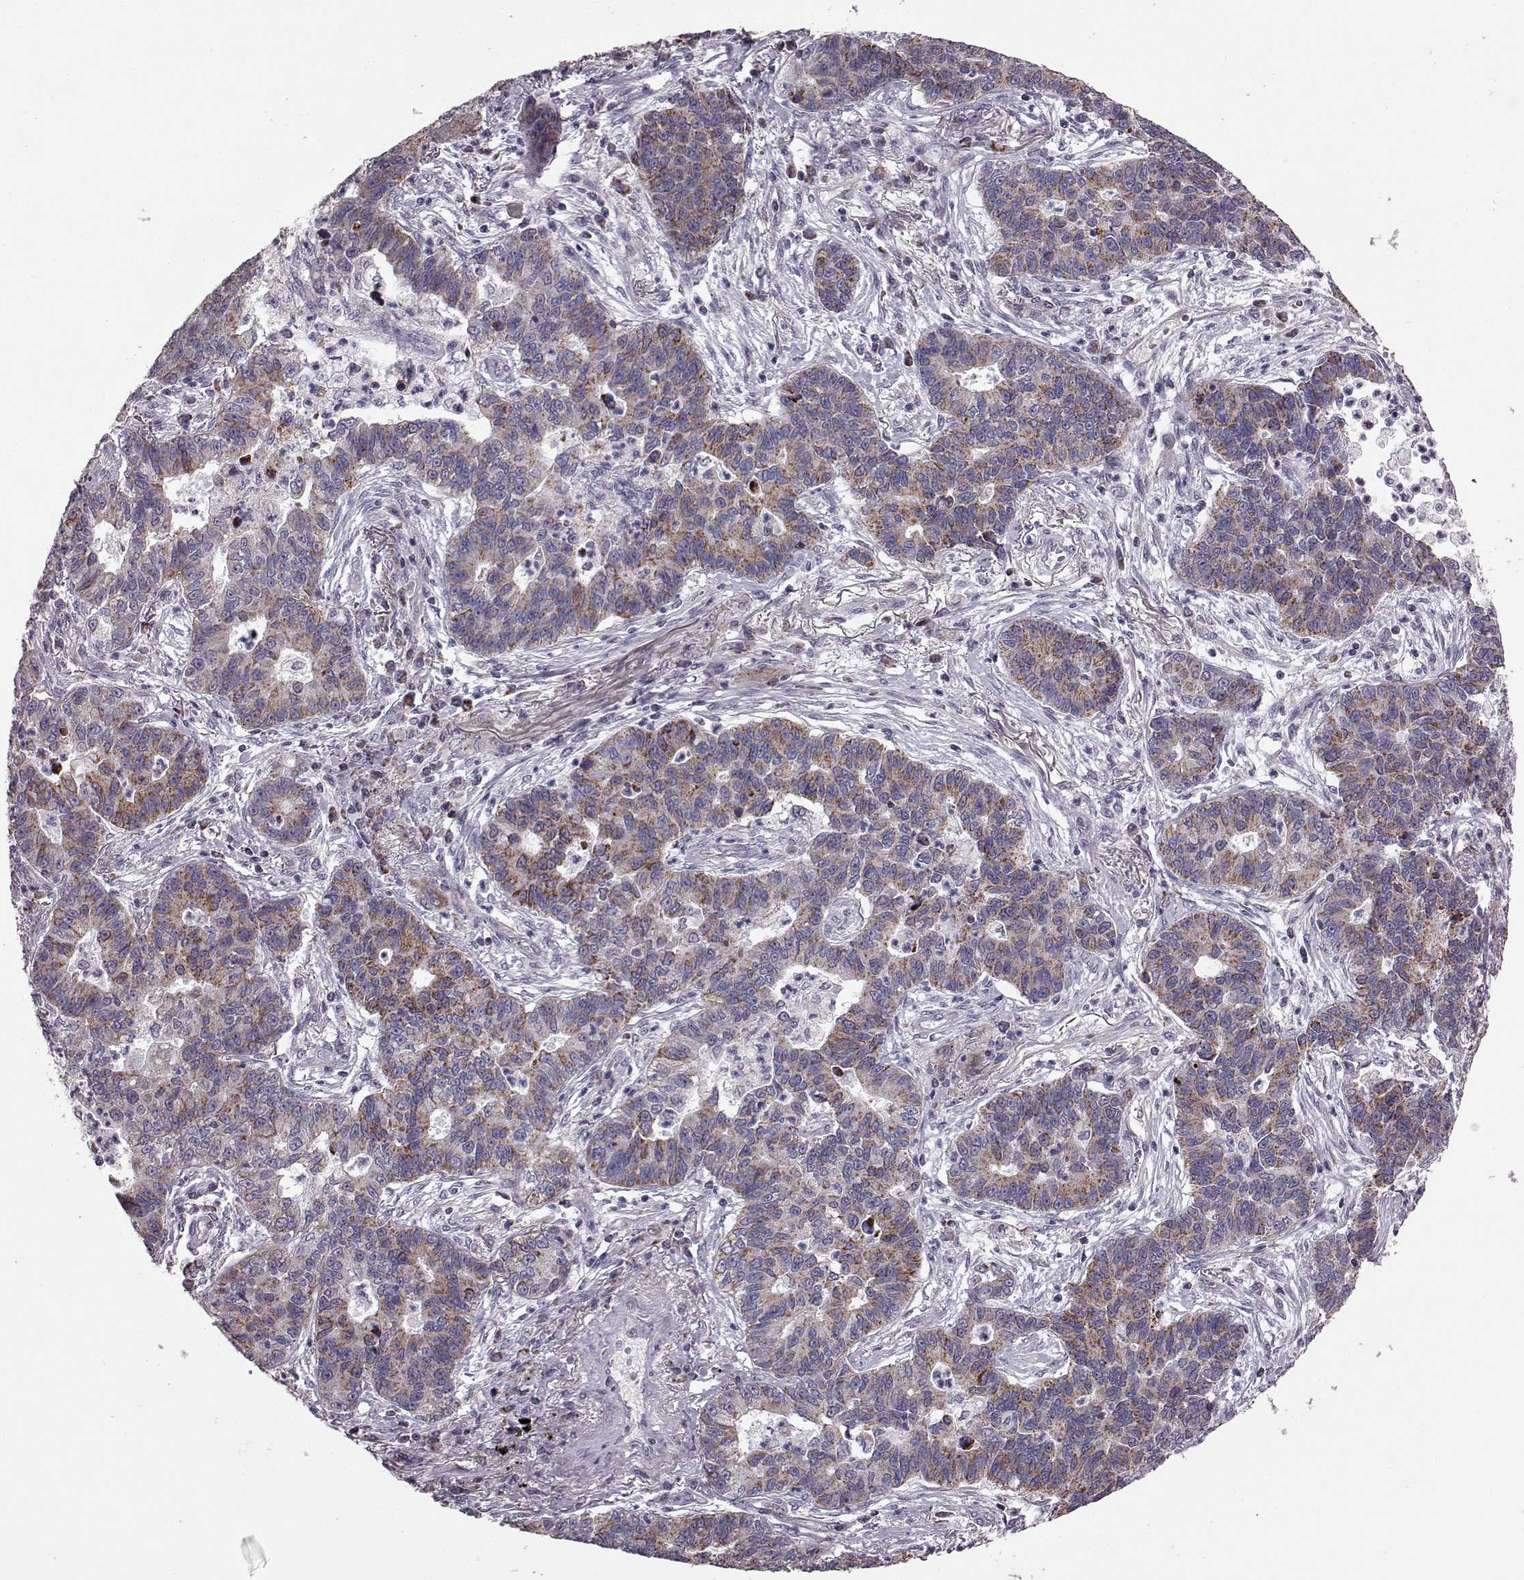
{"staining": {"intensity": "moderate", "quantity": ">75%", "location": "cytoplasmic/membranous"}, "tissue": "lung cancer", "cell_type": "Tumor cells", "image_type": "cancer", "snomed": [{"axis": "morphology", "description": "Adenocarcinoma, NOS"}, {"axis": "topography", "description": "Lung"}], "caption": "Brown immunohistochemical staining in lung cancer (adenocarcinoma) displays moderate cytoplasmic/membranous expression in about >75% of tumor cells.", "gene": "ATP5MF", "patient": {"sex": "female", "age": 57}}